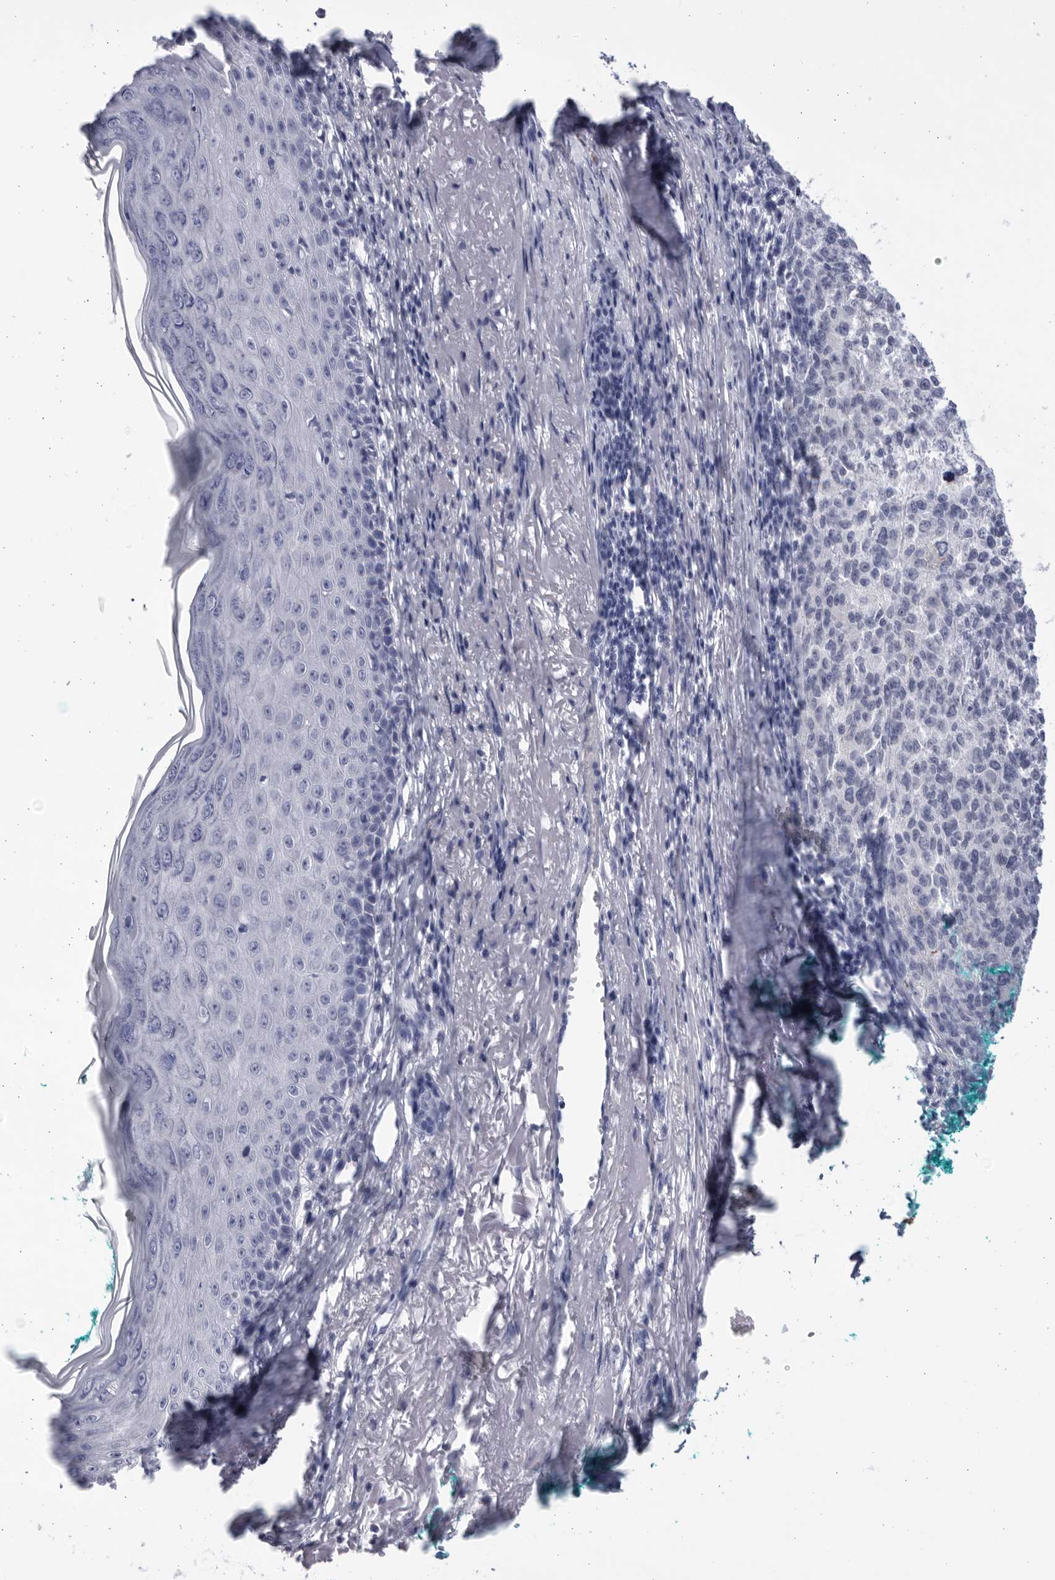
{"staining": {"intensity": "negative", "quantity": "none", "location": "none"}, "tissue": "melanoma", "cell_type": "Tumor cells", "image_type": "cancer", "snomed": [{"axis": "morphology", "description": "Necrosis, NOS"}, {"axis": "morphology", "description": "Malignant melanoma, NOS"}, {"axis": "topography", "description": "Skin"}], "caption": "IHC photomicrograph of neoplastic tissue: malignant melanoma stained with DAB demonstrates no significant protein staining in tumor cells.", "gene": "CCDC181", "patient": {"sex": "female", "age": 87}}